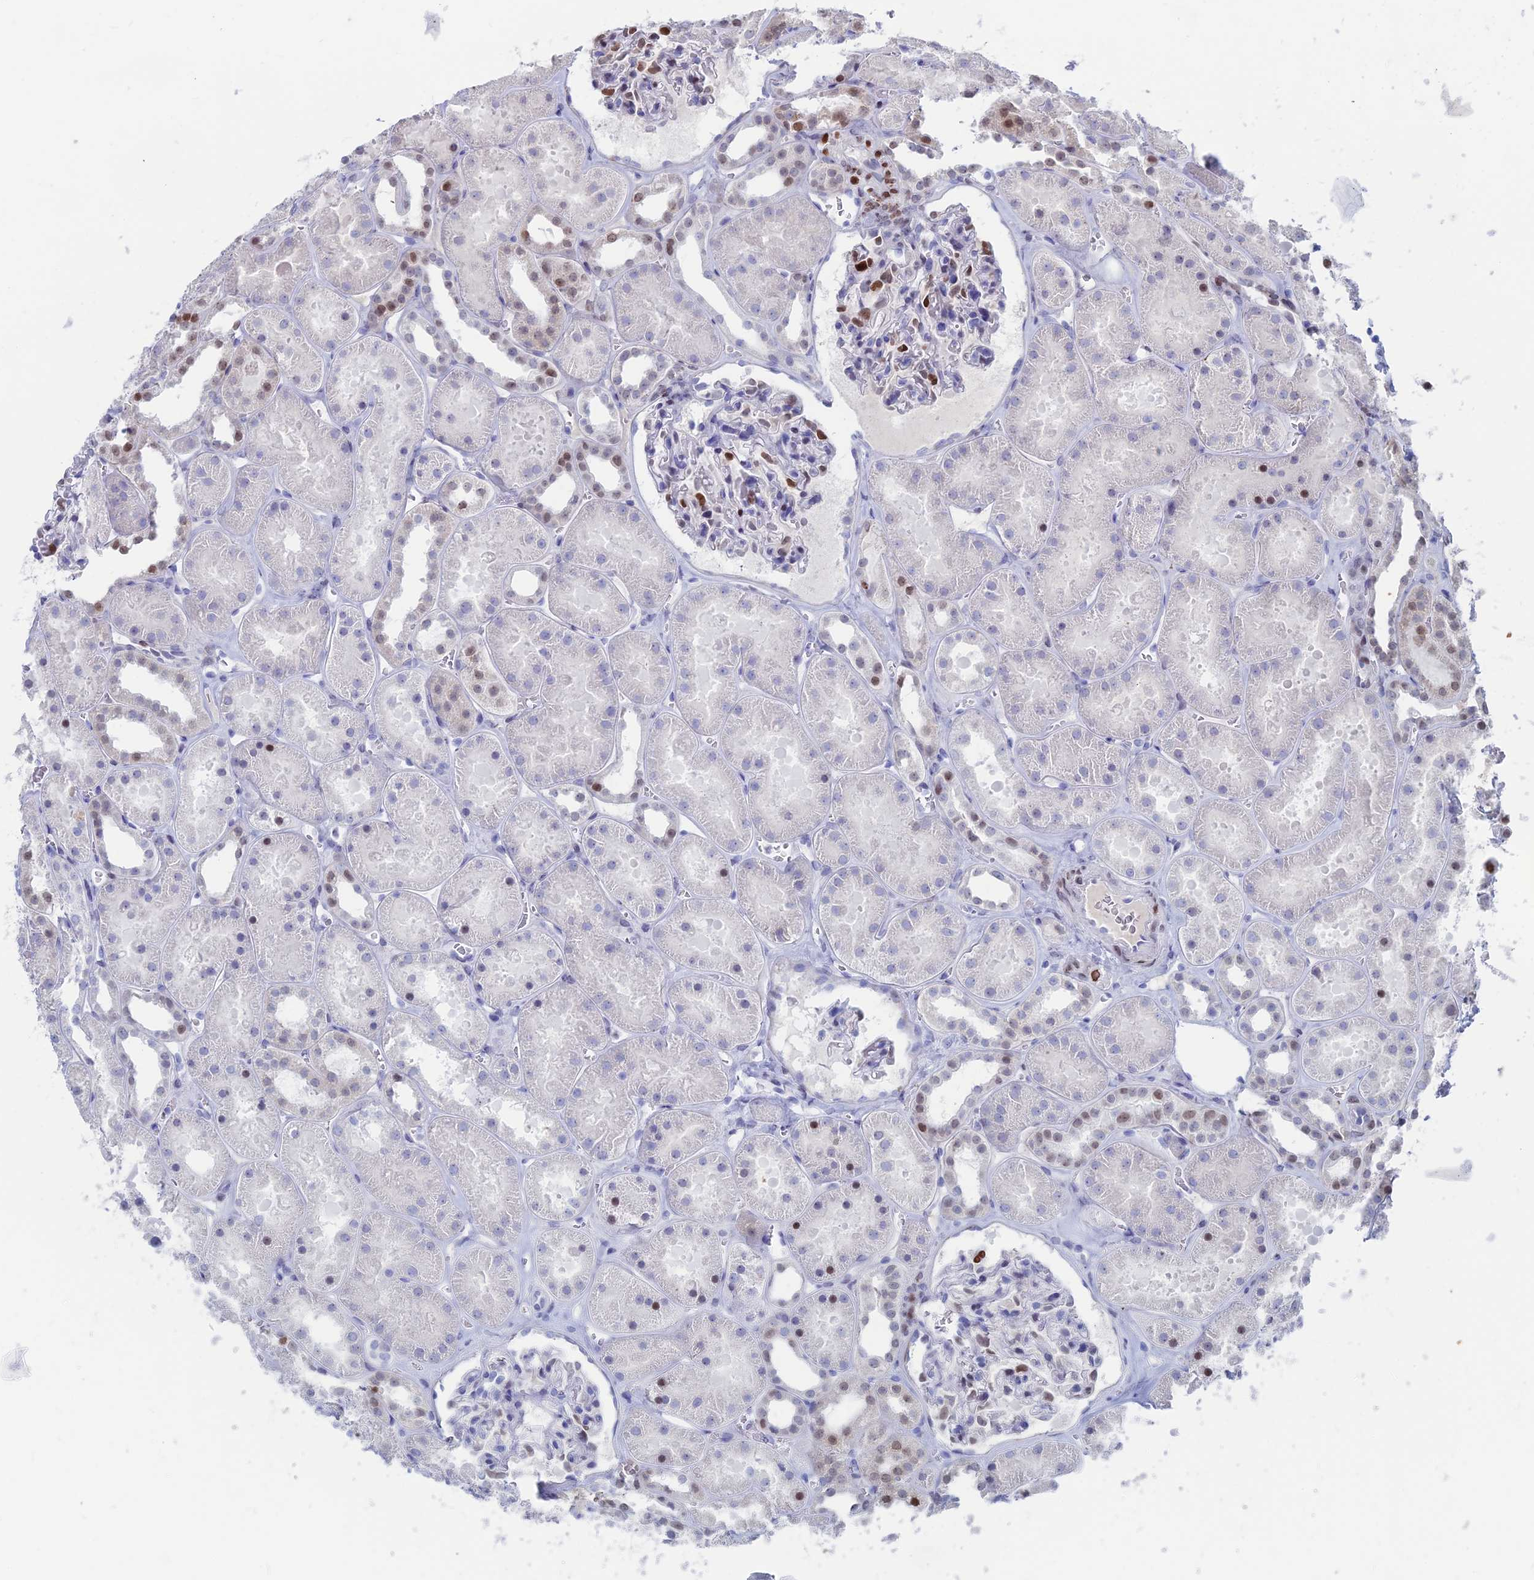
{"staining": {"intensity": "moderate", "quantity": "<25%", "location": "nuclear"}, "tissue": "kidney", "cell_type": "Cells in glomeruli", "image_type": "normal", "snomed": [{"axis": "morphology", "description": "Normal tissue, NOS"}, {"axis": "topography", "description": "Kidney"}], "caption": "A photomicrograph of kidney stained for a protein reveals moderate nuclear brown staining in cells in glomeruli.", "gene": "CERS6", "patient": {"sex": "female", "age": 41}}